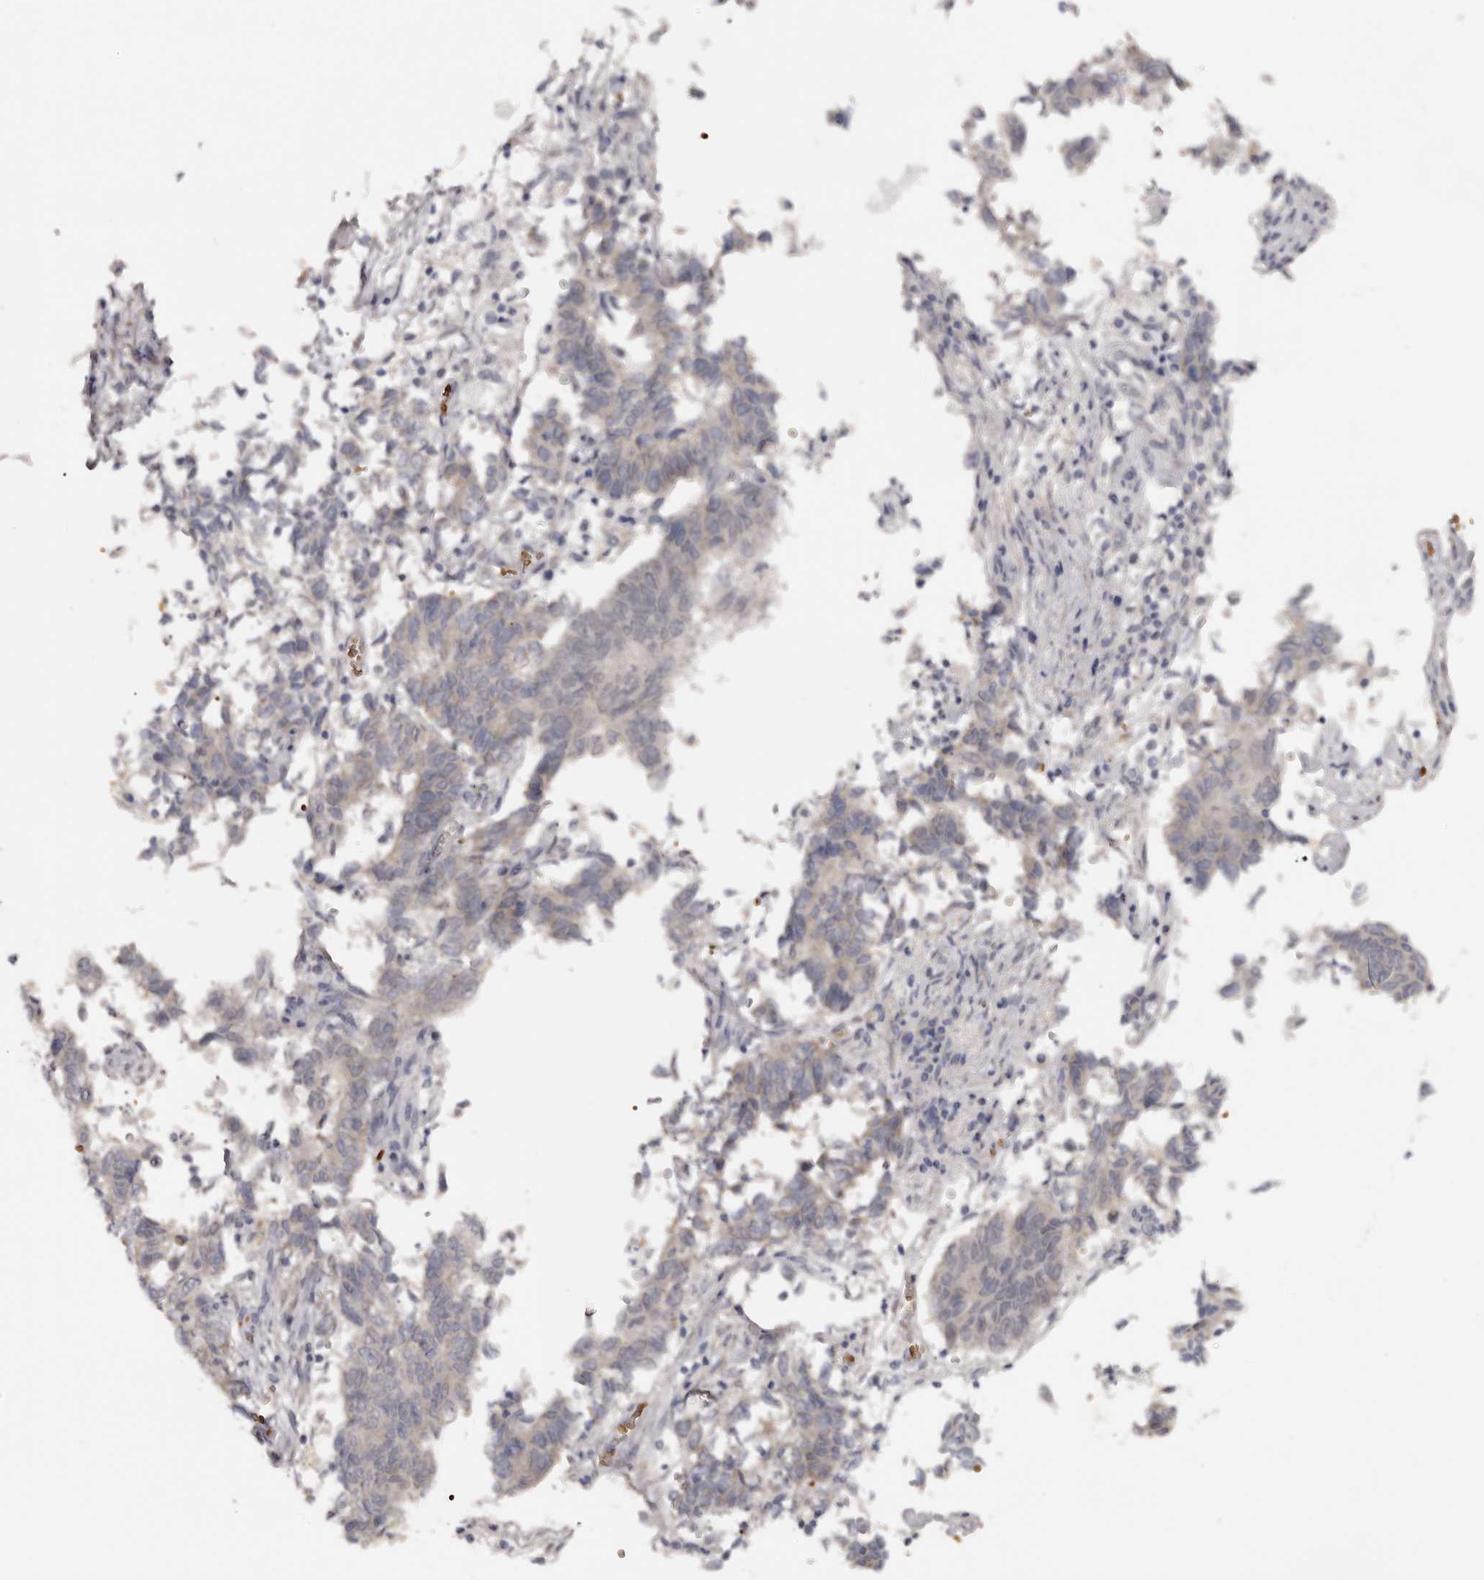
{"staining": {"intensity": "negative", "quantity": "none", "location": "none"}, "tissue": "endometrial cancer", "cell_type": "Tumor cells", "image_type": "cancer", "snomed": [{"axis": "morphology", "description": "Adenocarcinoma, NOS"}, {"axis": "topography", "description": "Endometrium"}], "caption": "Immunohistochemistry image of endometrial cancer (adenocarcinoma) stained for a protein (brown), which reveals no positivity in tumor cells. Nuclei are stained in blue.", "gene": "TNR", "patient": {"sex": "female", "age": 80}}